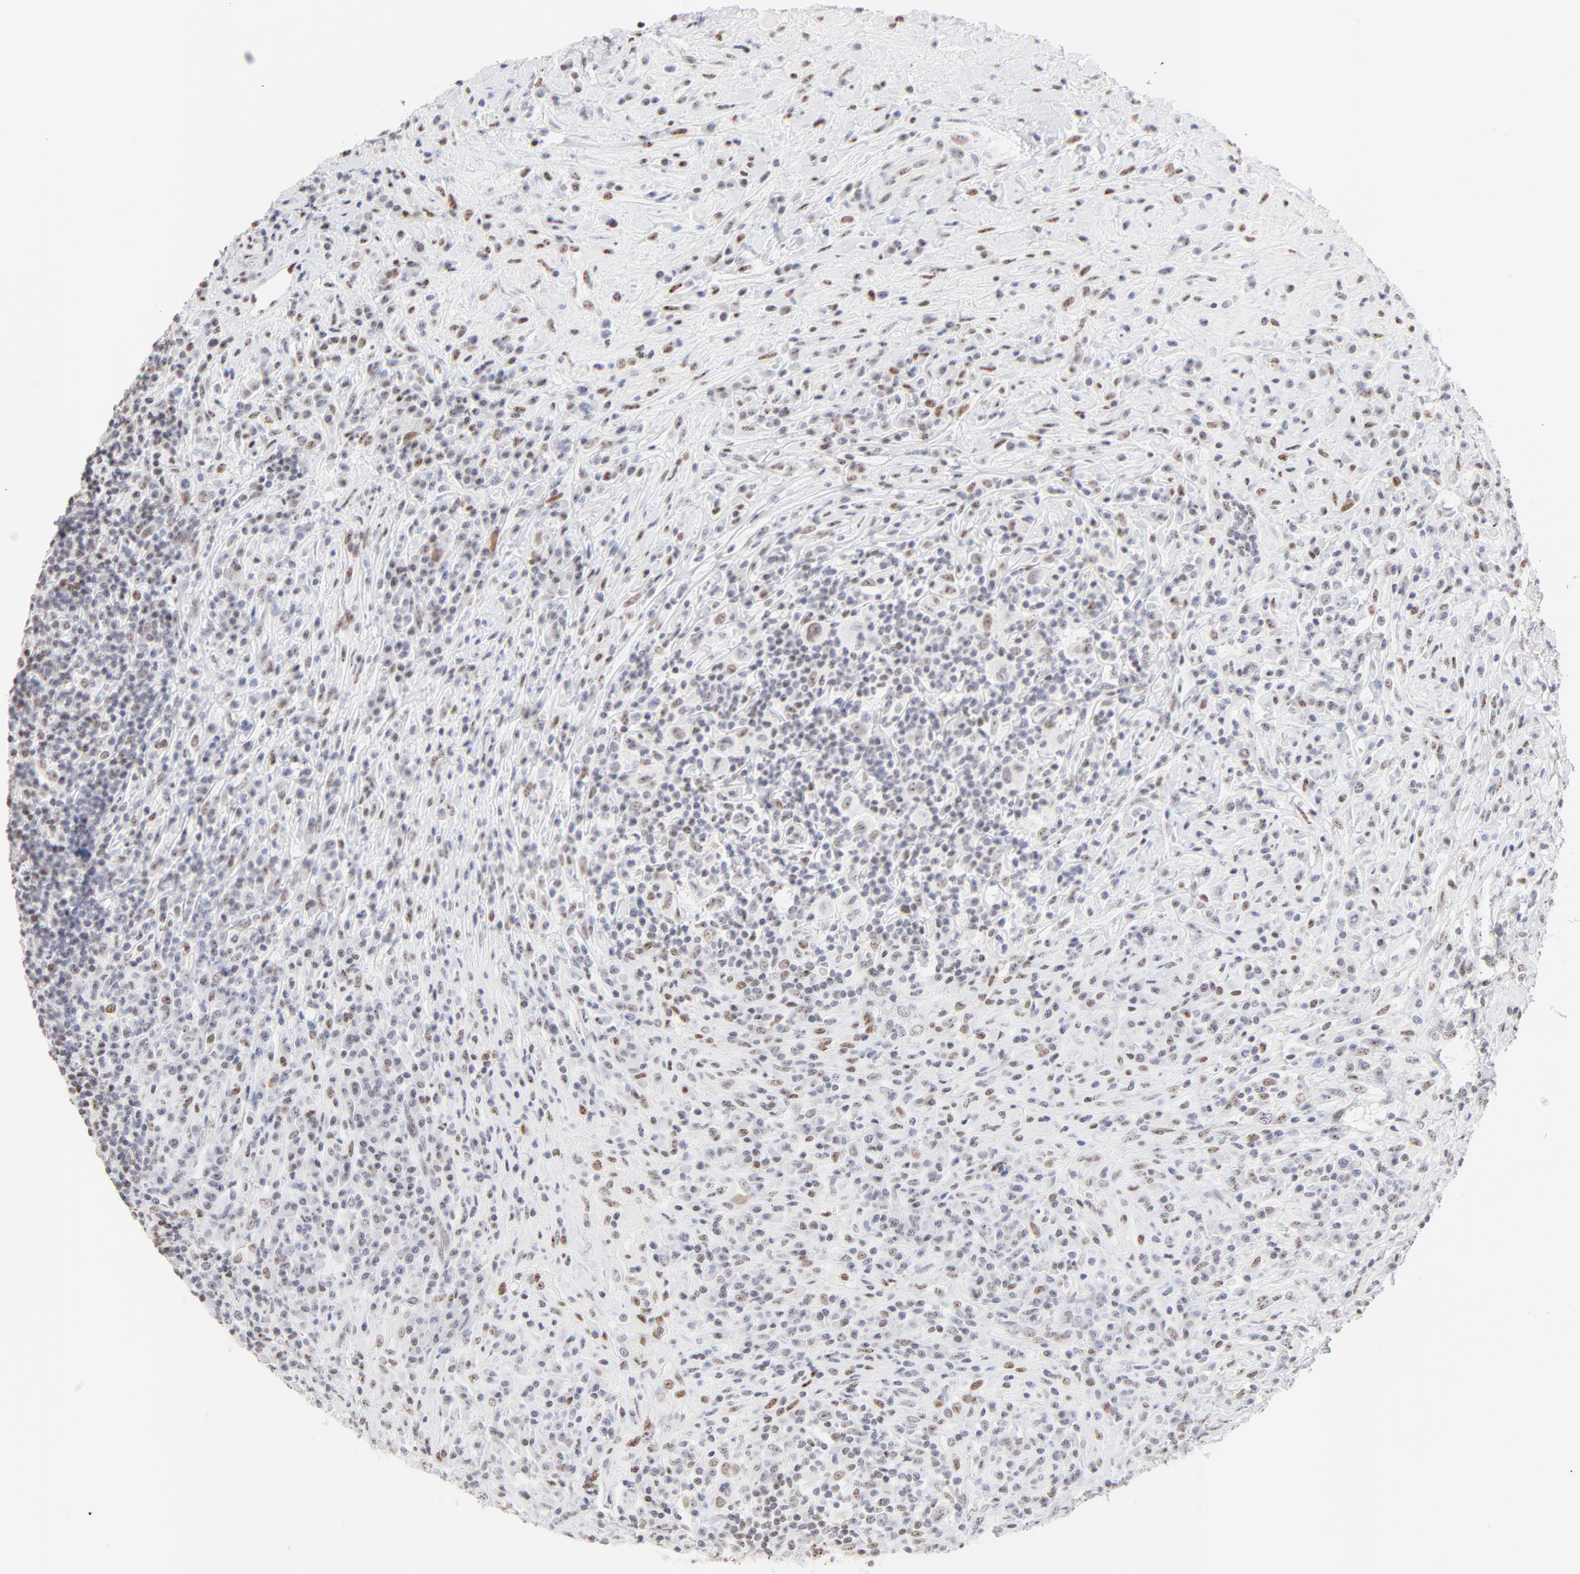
{"staining": {"intensity": "weak", "quantity": "<25%", "location": "nuclear"}, "tissue": "lymphoma", "cell_type": "Tumor cells", "image_type": "cancer", "snomed": [{"axis": "morphology", "description": "Hodgkin's disease, NOS"}, {"axis": "topography", "description": "Lymph node"}], "caption": "Immunohistochemistry (IHC) of Hodgkin's disease demonstrates no positivity in tumor cells.", "gene": "NFIL3", "patient": {"sex": "female", "age": 25}}